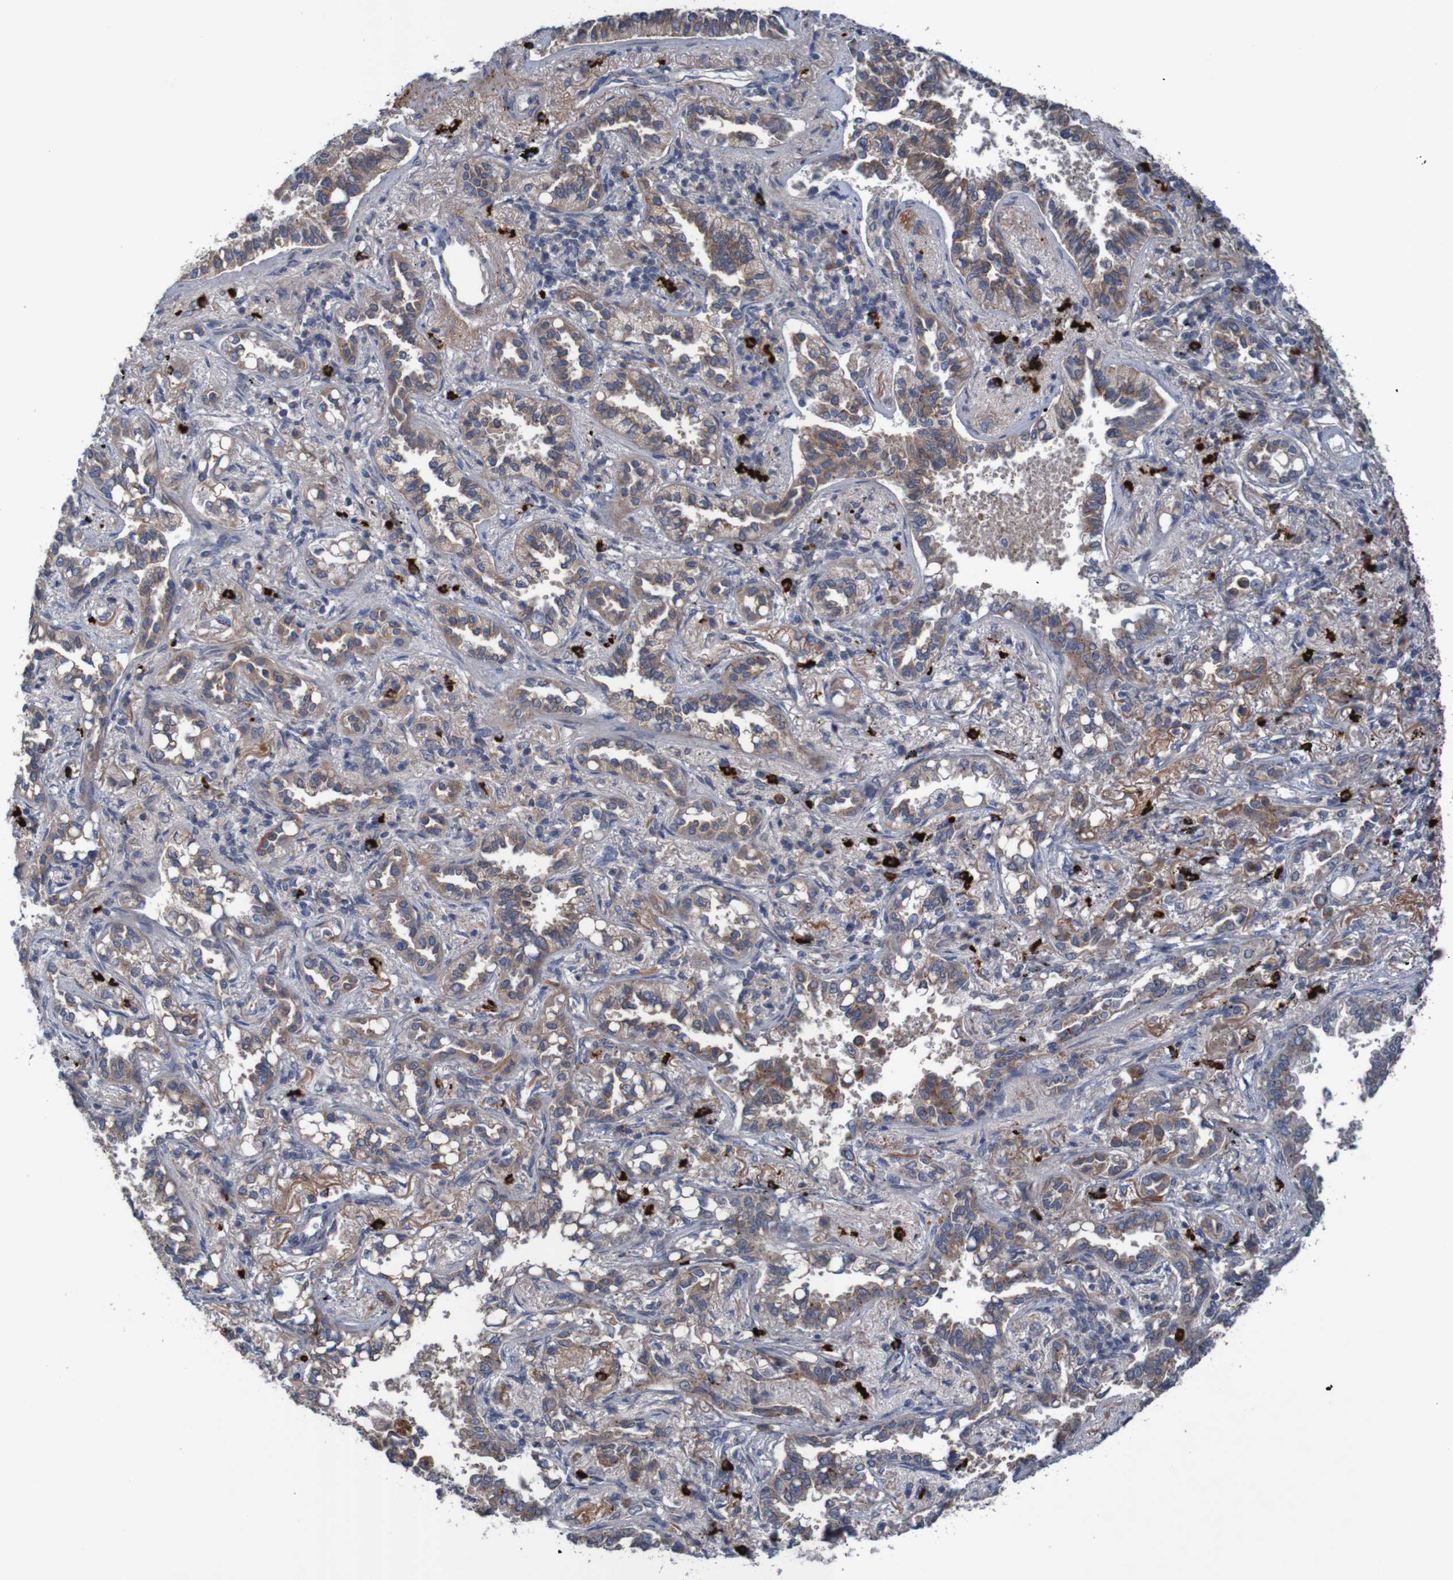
{"staining": {"intensity": "moderate", "quantity": ">75%", "location": "cytoplasmic/membranous"}, "tissue": "lung cancer", "cell_type": "Tumor cells", "image_type": "cancer", "snomed": [{"axis": "morphology", "description": "Normal tissue, NOS"}, {"axis": "morphology", "description": "Adenocarcinoma, NOS"}, {"axis": "topography", "description": "Lung"}], "caption": "This is an image of IHC staining of adenocarcinoma (lung), which shows moderate expression in the cytoplasmic/membranous of tumor cells.", "gene": "ANGPT4", "patient": {"sex": "male", "age": 59}}